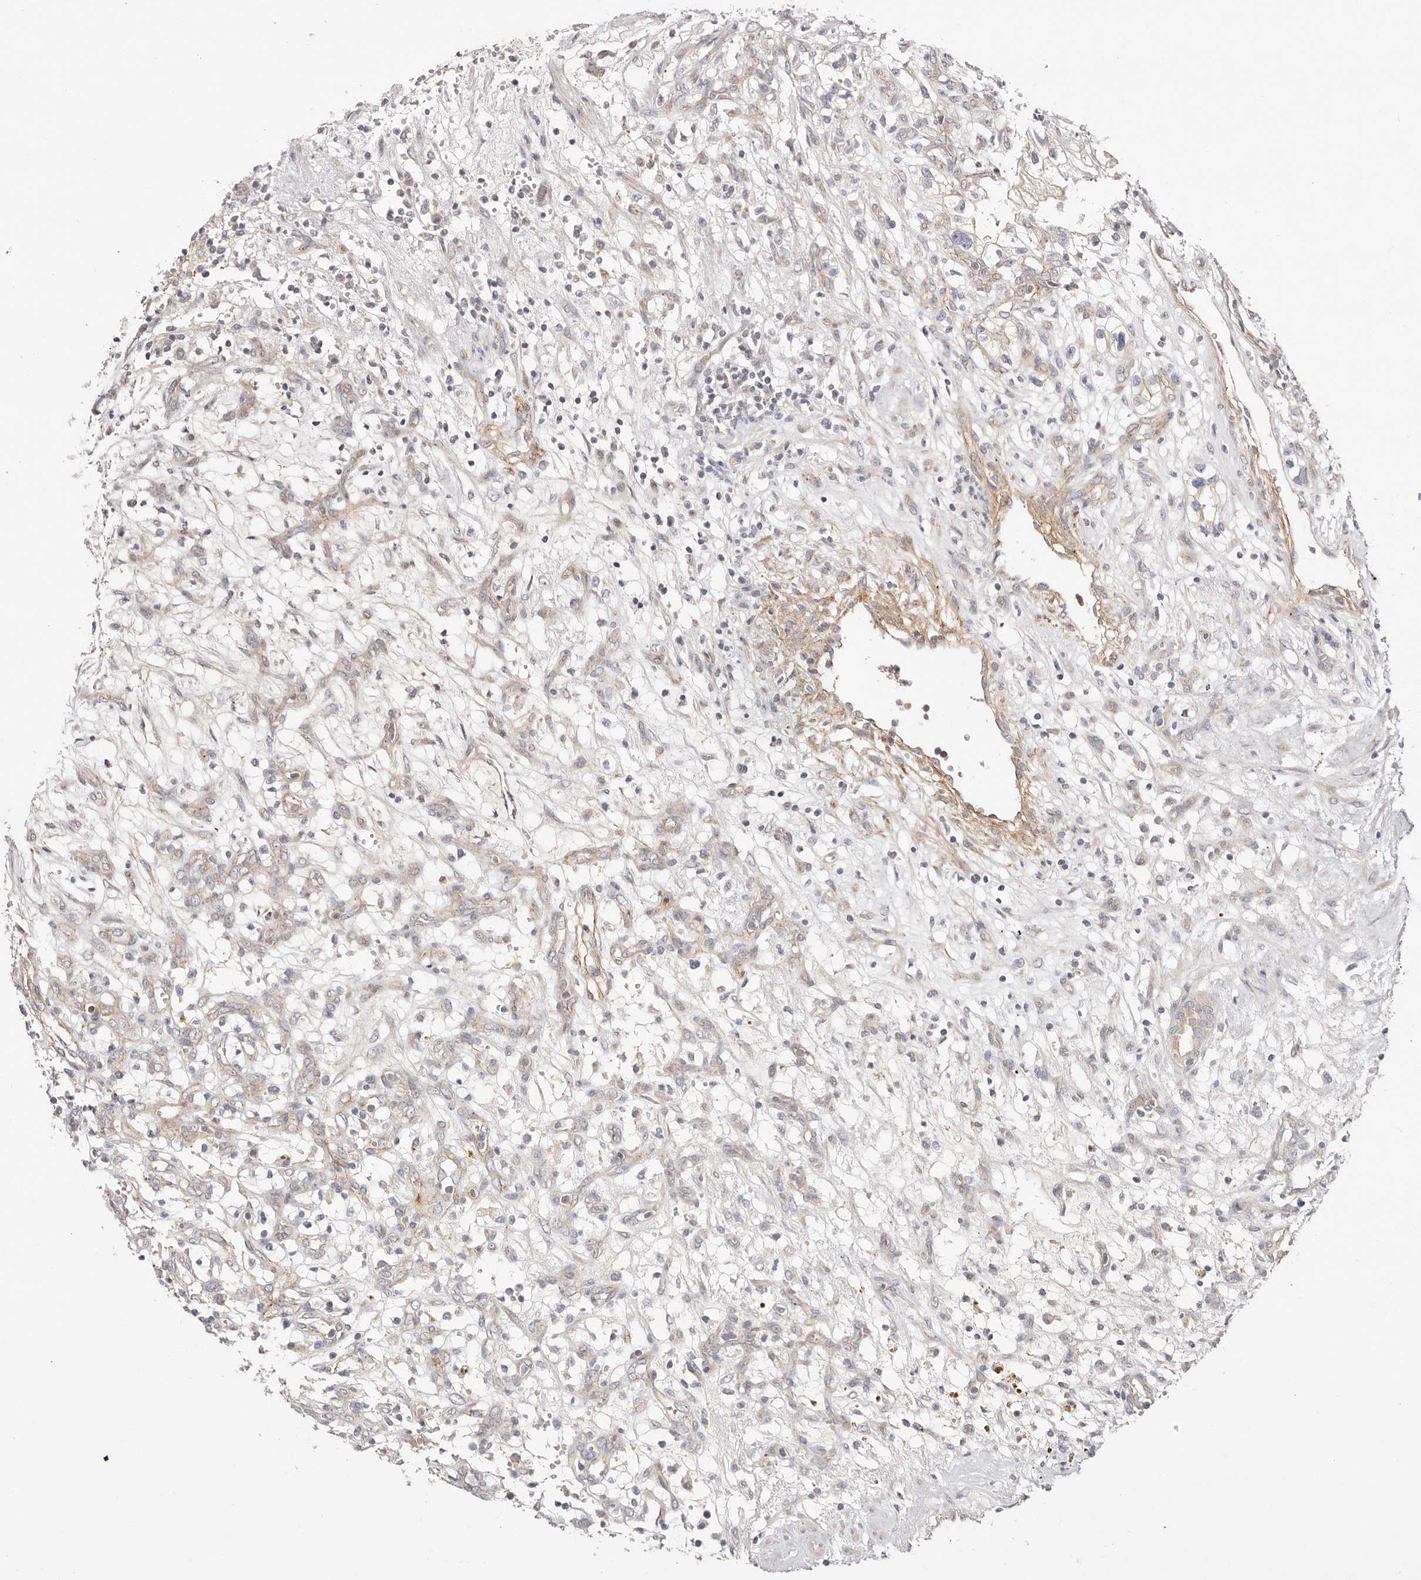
{"staining": {"intensity": "negative", "quantity": "none", "location": "none"}, "tissue": "renal cancer", "cell_type": "Tumor cells", "image_type": "cancer", "snomed": [{"axis": "morphology", "description": "Adenocarcinoma, NOS"}, {"axis": "topography", "description": "Kidney"}], "caption": "The histopathology image reveals no significant staining in tumor cells of renal cancer.", "gene": "SLC35B2", "patient": {"sex": "female", "age": 57}}